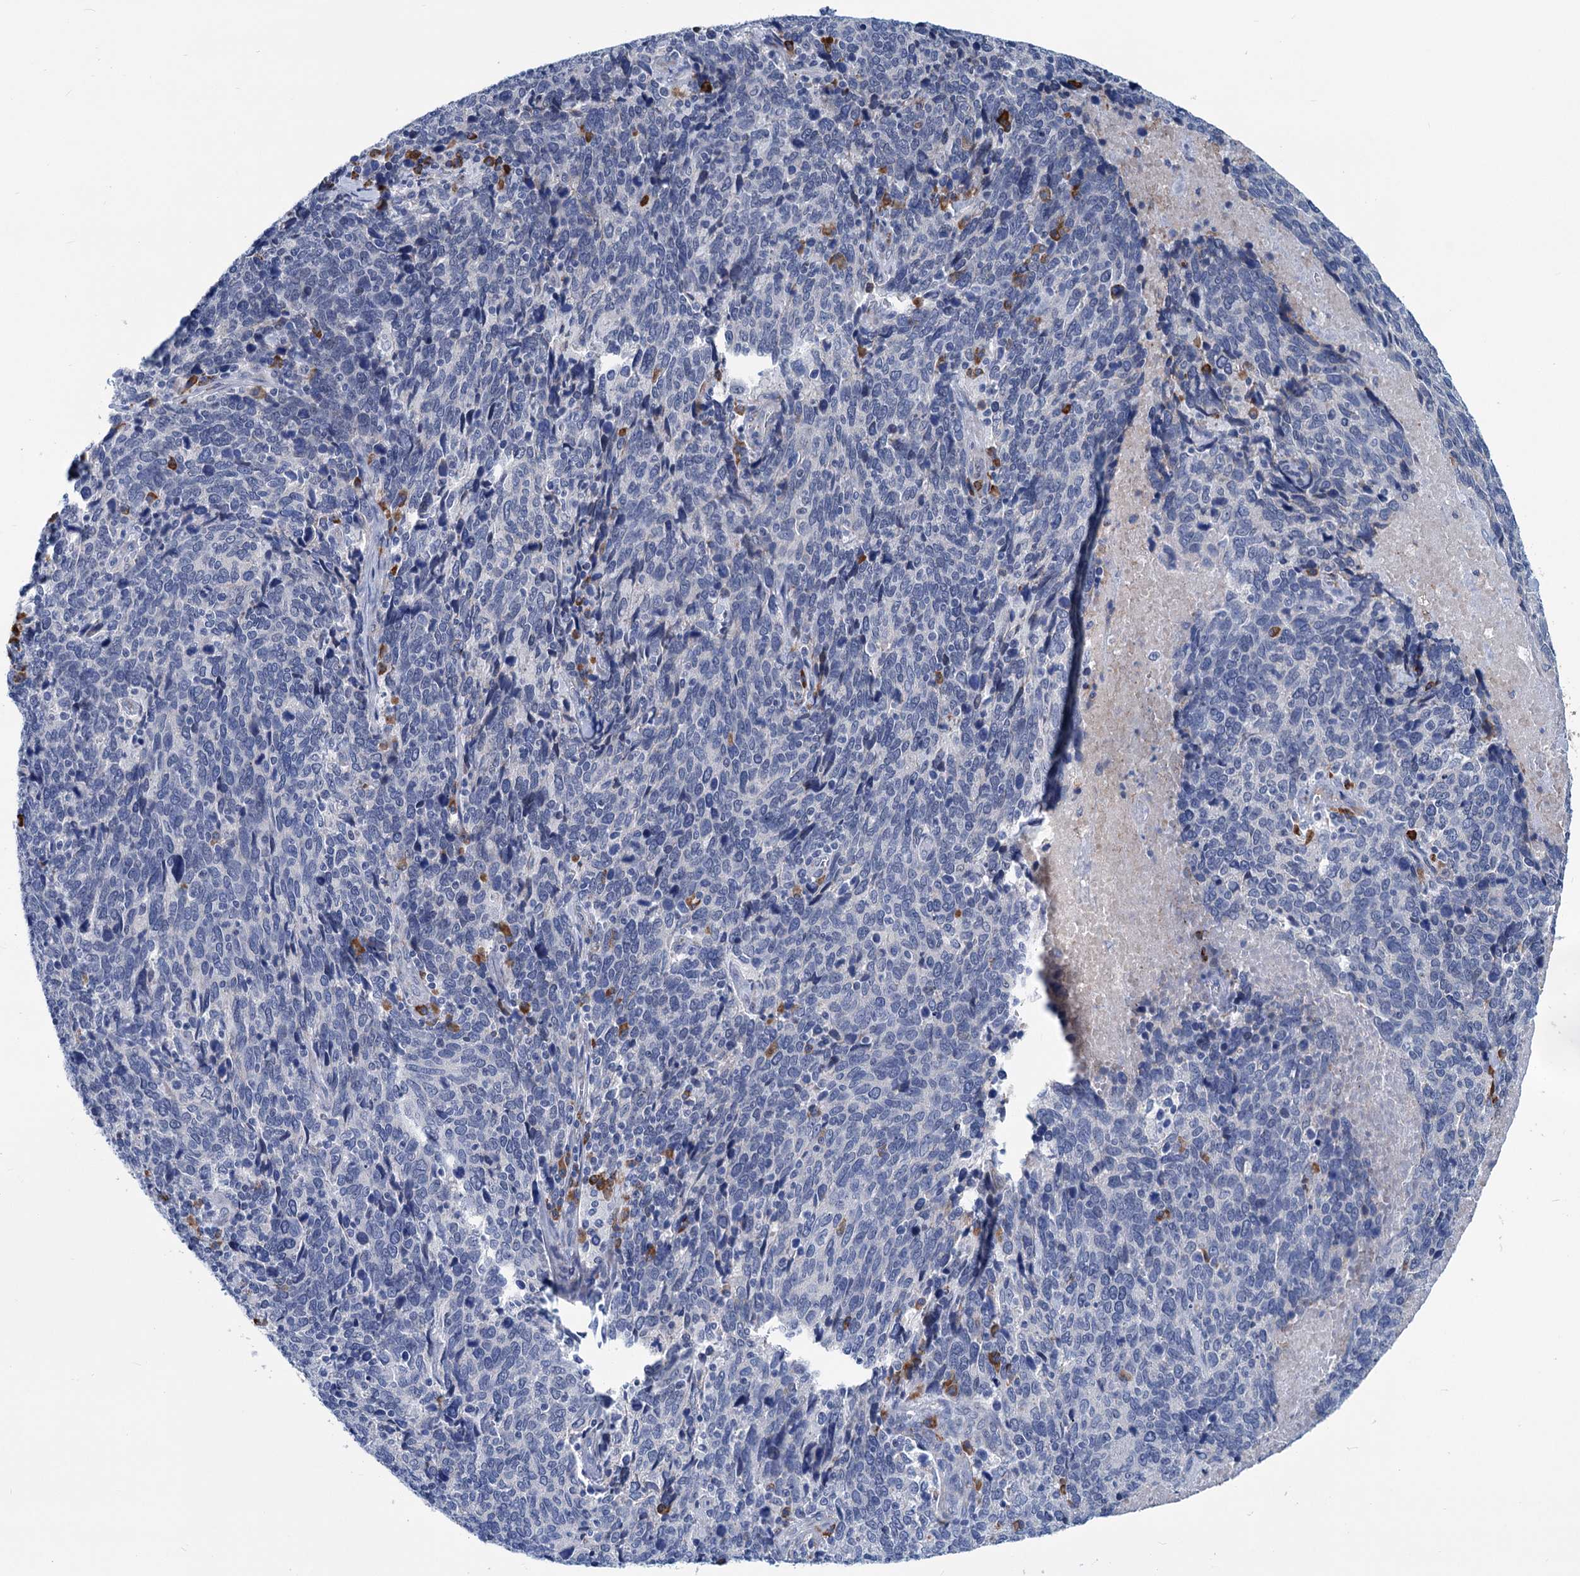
{"staining": {"intensity": "negative", "quantity": "none", "location": "none"}, "tissue": "cervical cancer", "cell_type": "Tumor cells", "image_type": "cancer", "snomed": [{"axis": "morphology", "description": "Squamous cell carcinoma, NOS"}, {"axis": "topography", "description": "Cervix"}], "caption": "High magnification brightfield microscopy of cervical cancer (squamous cell carcinoma) stained with DAB (3,3'-diaminobenzidine) (brown) and counterstained with hematoxylin (blue): tumor cells show no significant positivity.", "gene": "NEU3", "patient": {"sex": "female", "age": 41}}